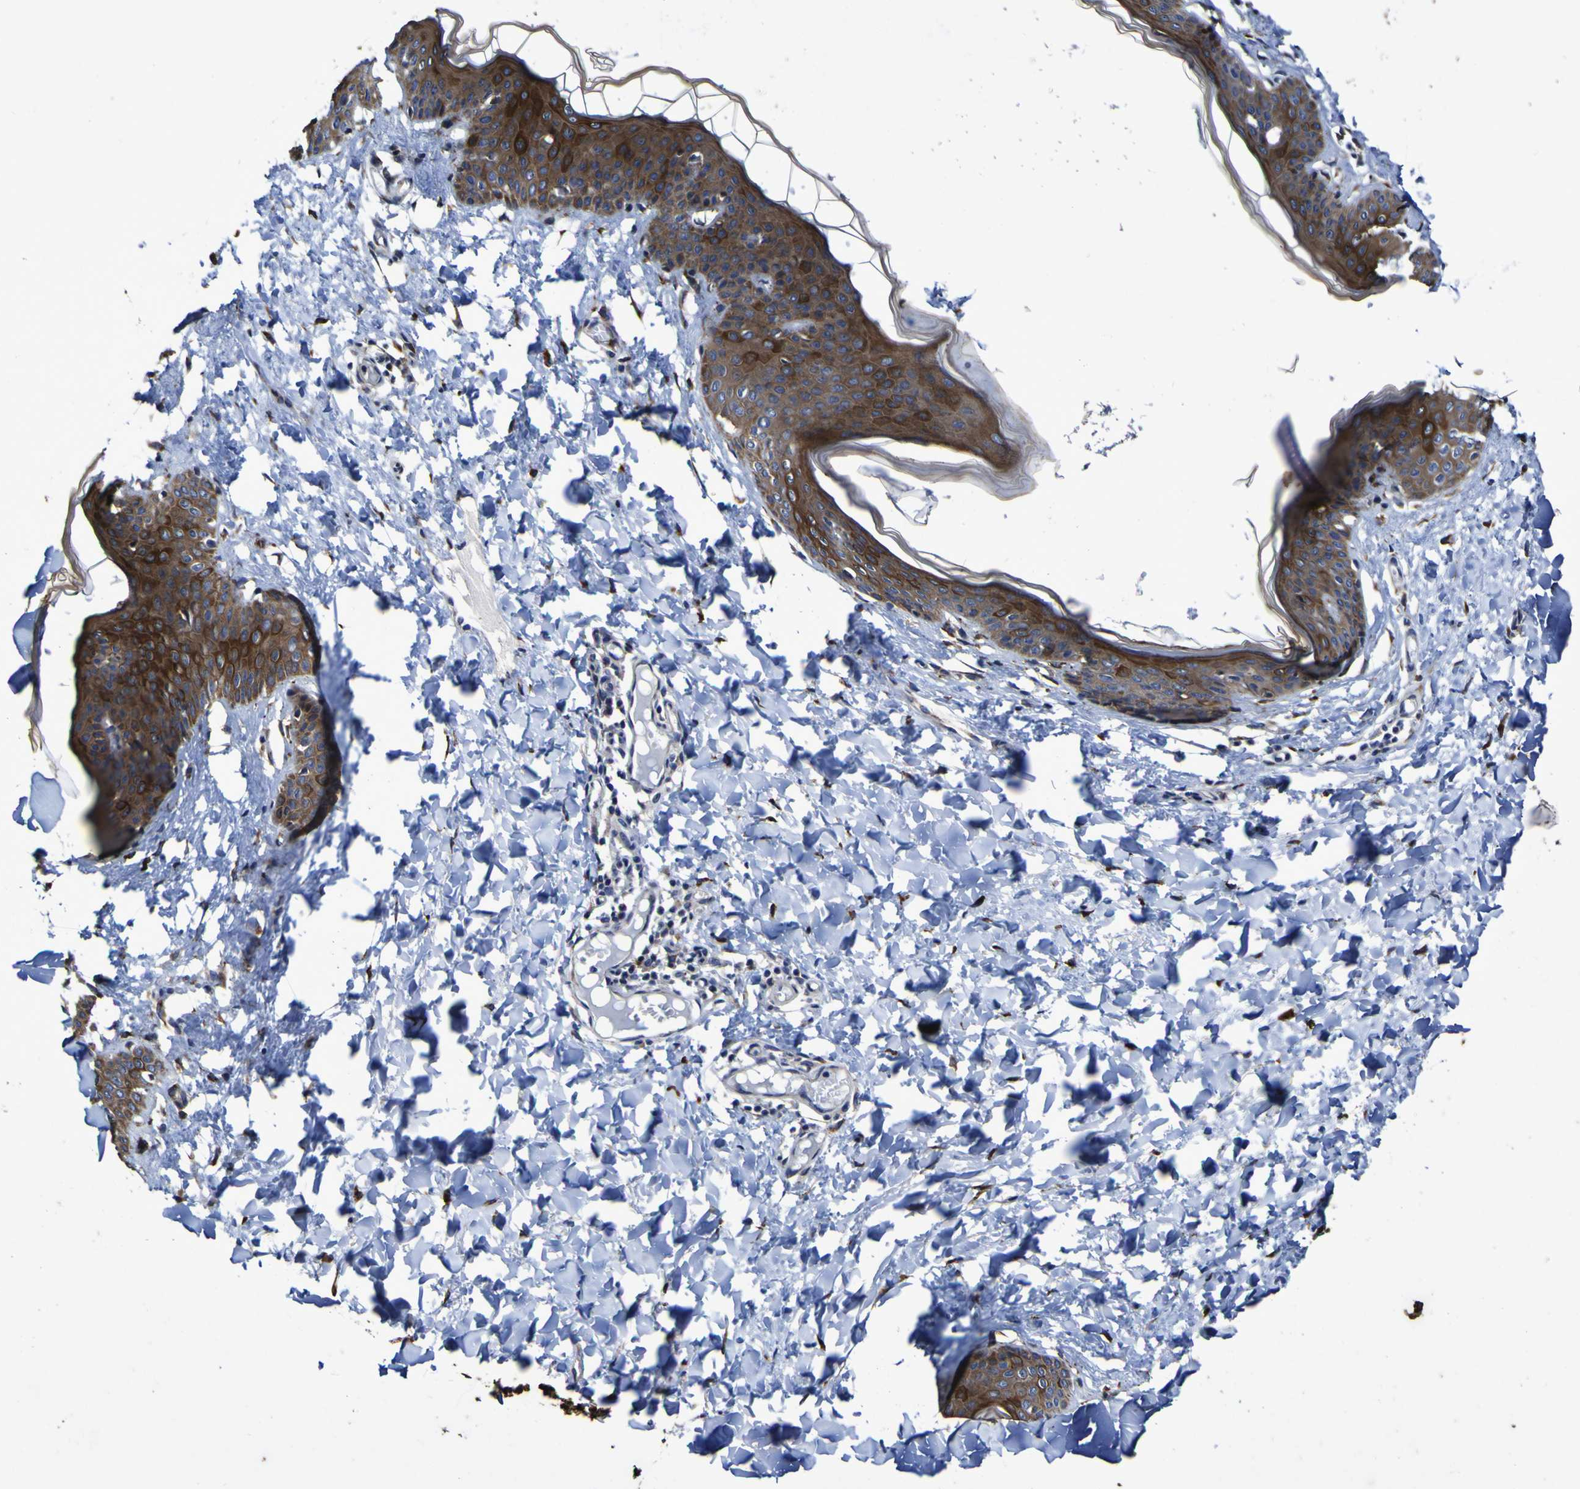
{"staining": {"intensity": "strong", "quantity": ">75%", "location": "cytoplasmic/membranous"}, "tissue": "skin", "cell_type": "Fibroblasts", "image_type": "normal", "snomed": [{"axis": "morphology", "description": "Normal tissue, NOS"}, {"axis": "topography", "description": "Skin"}], "caption": "The micrograph shows staining of benign skin, revealing strong cytoplasmic/membranous protein staining (brown color) within fibroblasts. (IHC, brightfield microscopy, high magnification).", "gene": "P3H1", "patient": {"sex": "female", "age": 17}}